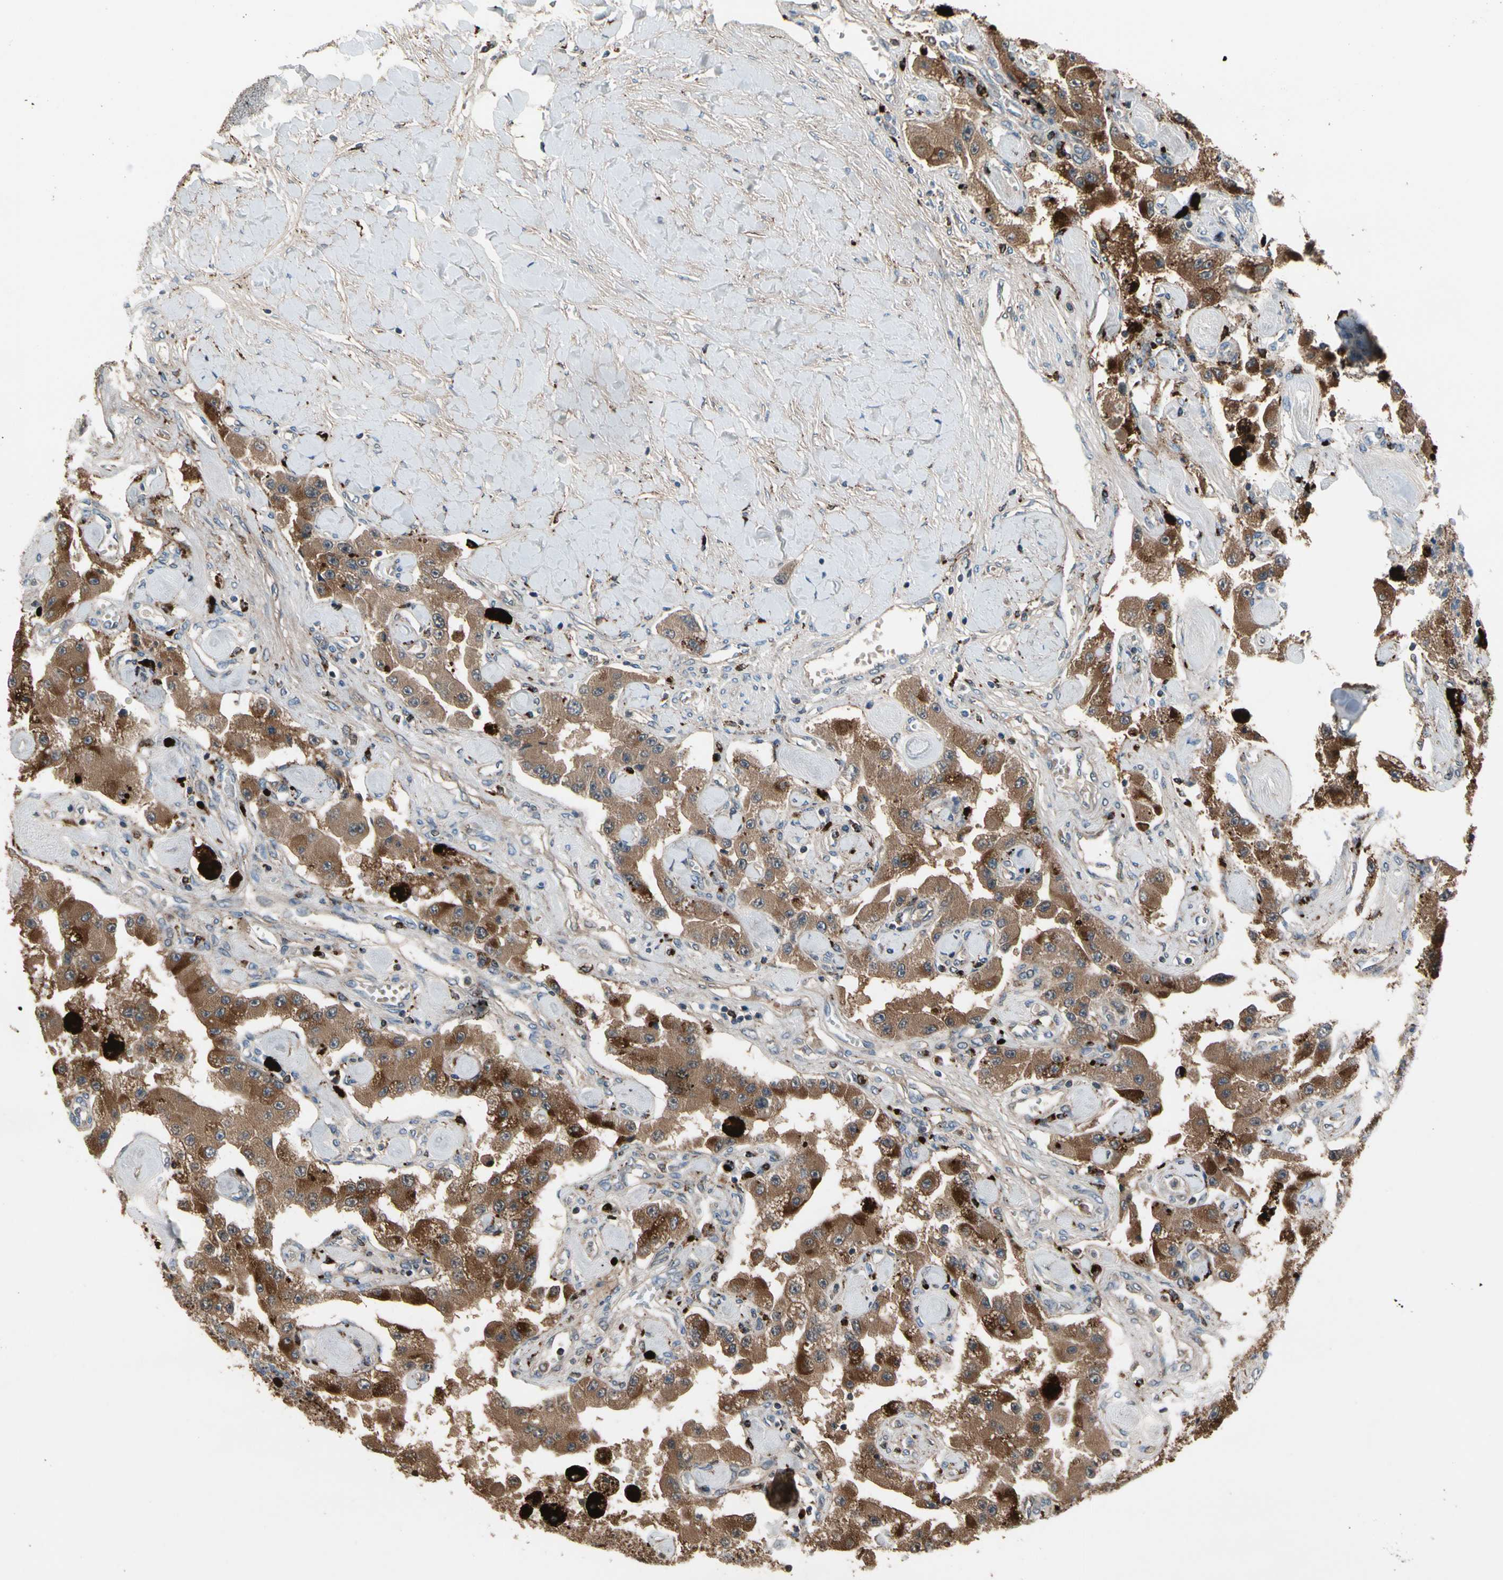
{"staining": {"intensity": "moderate", "quantity": ">75%", "location": "cytoplasmic/membranous"}, "tissue": "carcinoid", "cell_type": "Tumor cells", "image_type": "cancer", "snomed": [{"axis": "morphology", "description": "Carcinoid, malignant, NOS"}, {"axis": "topography", "description": "Pancreas"}], "caption": "IHC staining of carcinoid, which displays medium levels of moderate cytoplasmic/membranous expression in about >75% of tumor cells indicating moderate cytoplasmic/membranous protein expression. The staining was performed using DAB (brown) for protein detection and nuclei were counterstained in hematoxylin (blue).", "gene": "GM2A", "patient": {"sex": "male", "age": 41}}